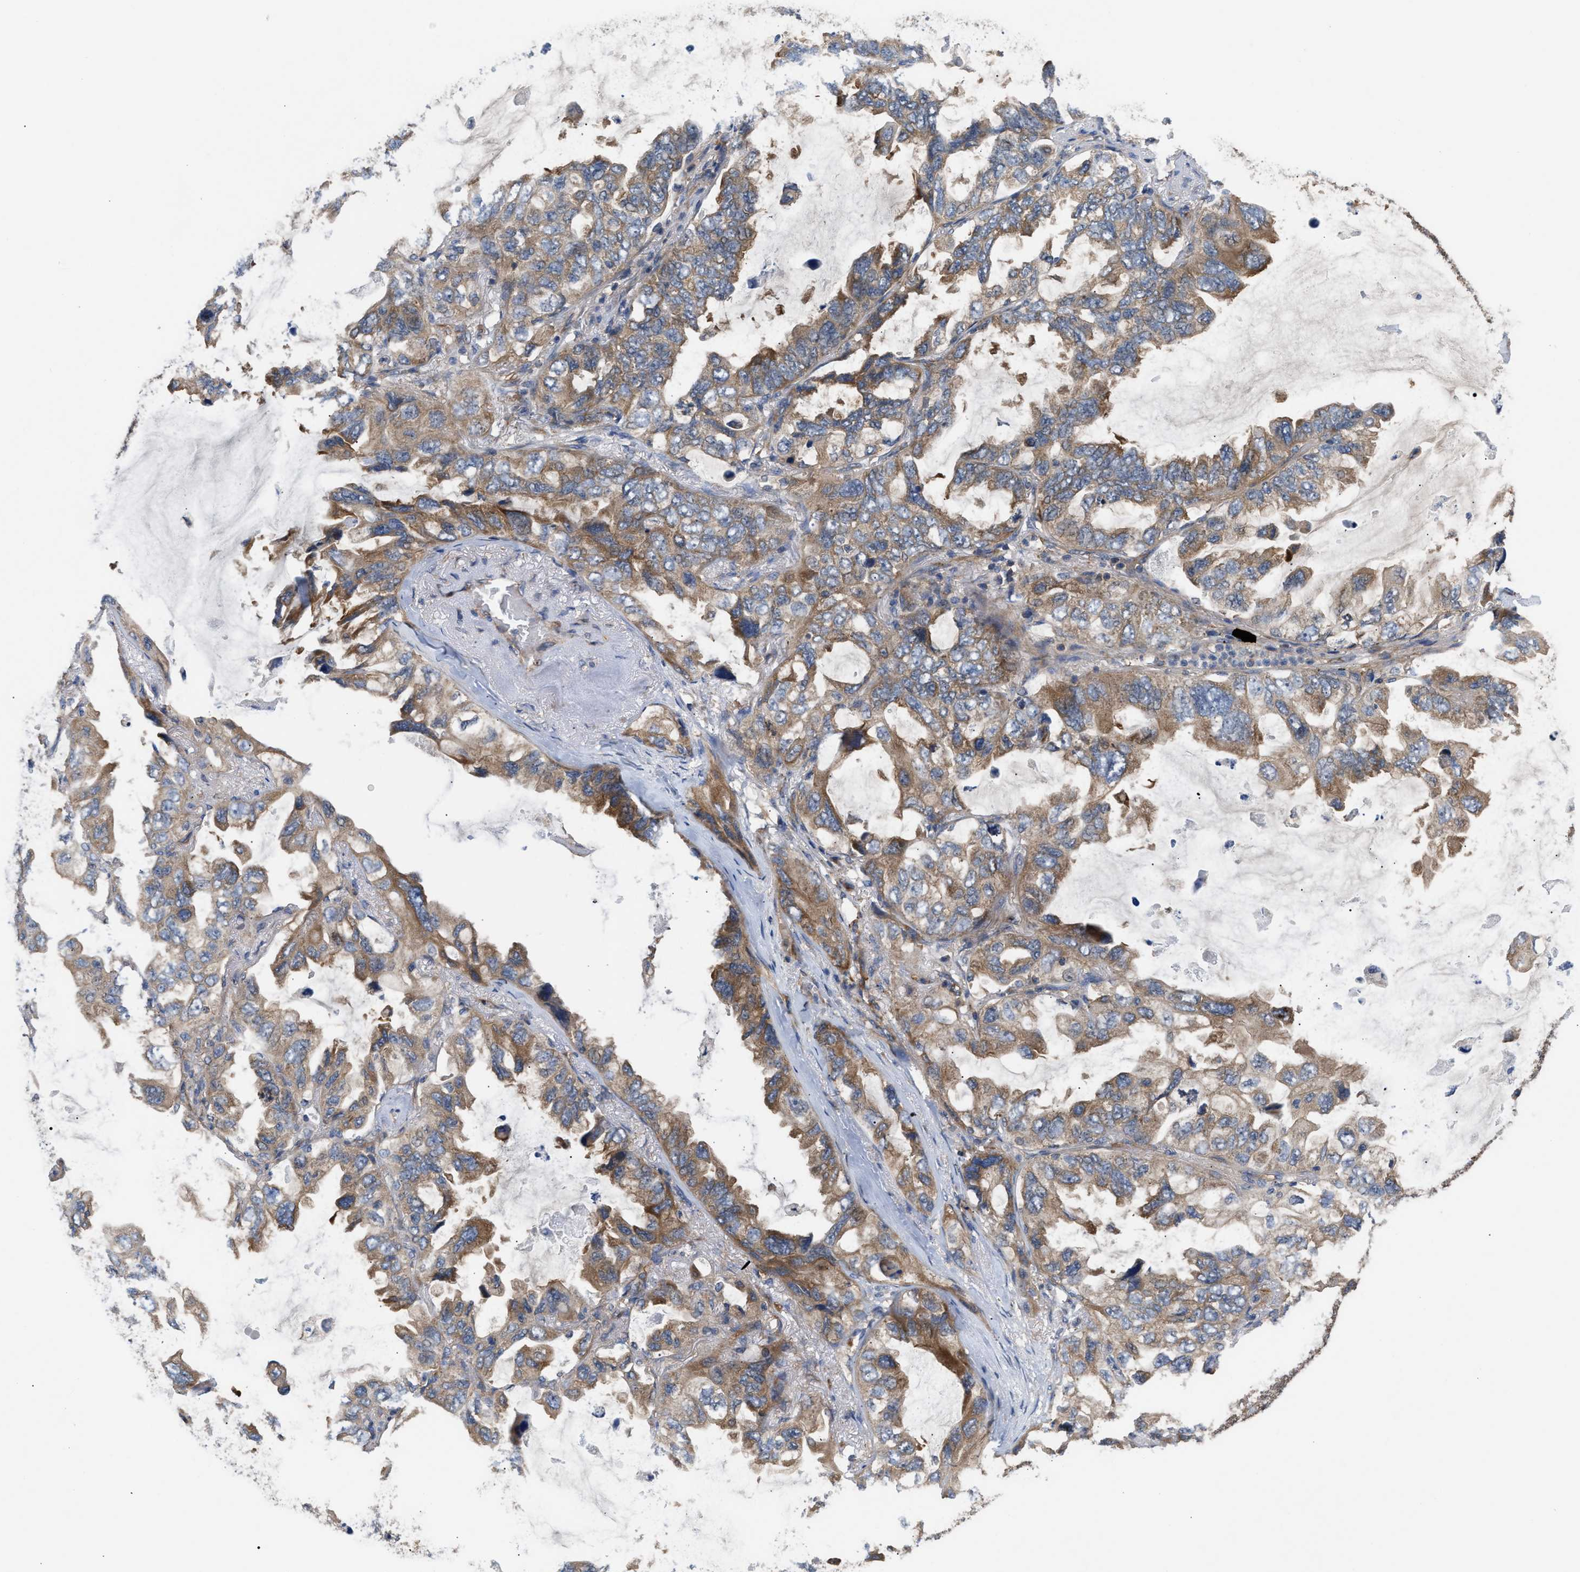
{"staining": {"intensity": "moderate", "quantity": ">75%", "location": "cytoplasmic/membranous"}, "tissue": "lung cancer", "cell_type": "Tumor cells", "image_type": "cancer", "snomed": [{"axis": "morphology", "description": "Squamous cell carcinoma, NOS"}, {"axis": "topography", "description": "Lung"}], "caption": "Immunohistochemical staining of lung cancer (squamous cell carcinoma) displays medium levels of moderate cytoplasmic/membranous positivity in approximately >75% of tumor cells.", "gene": "LAPTM4B", "patient": {"sex": "female", "age": 73}}